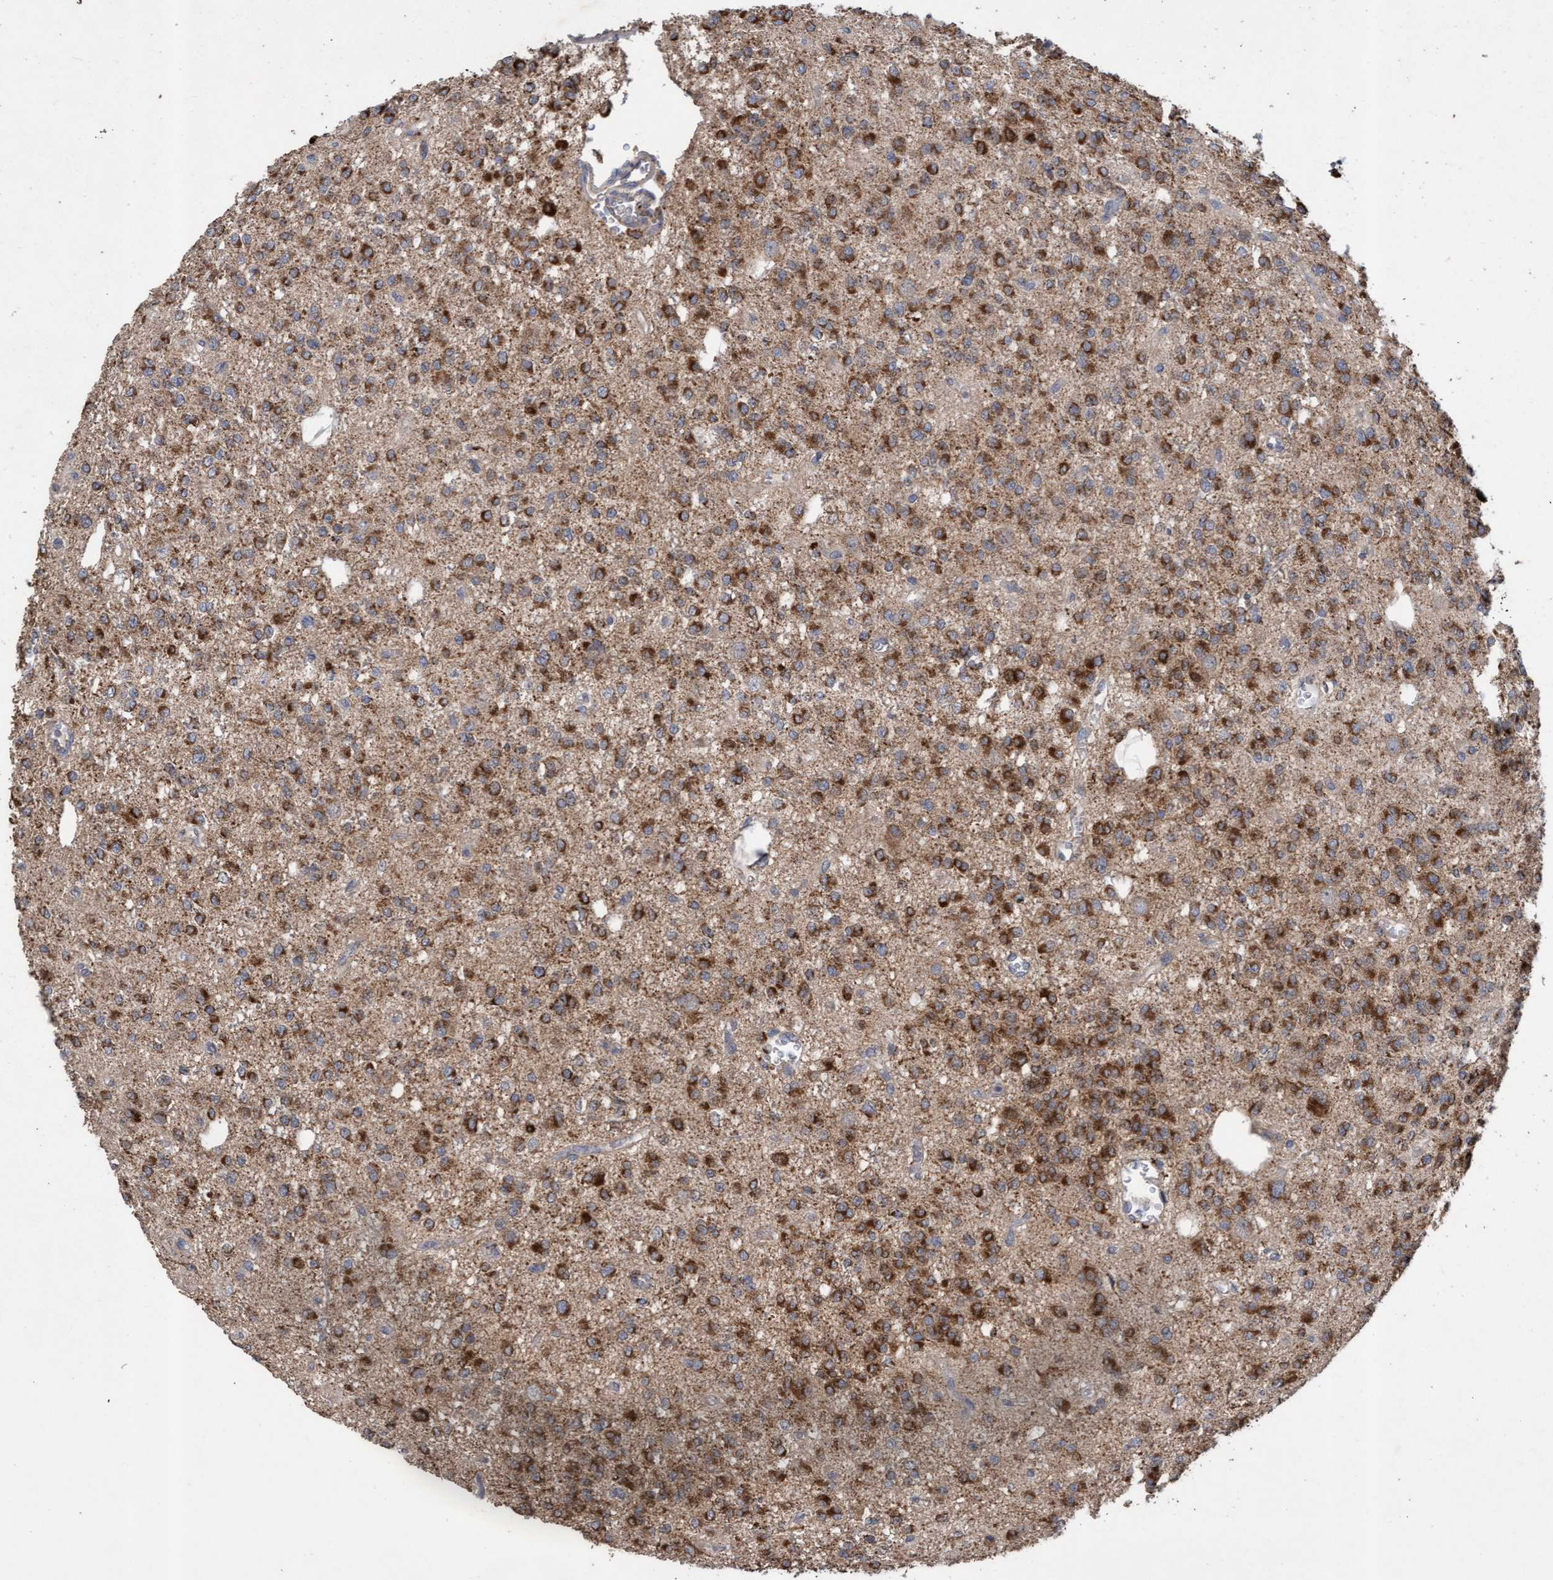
{"staining": {"intensity": "strong", "quantity": "25%-75%", "location": "cytoplasmic/membranous"}, "tissue": "glioma", "cell_type": "Tumor cells", "image_type": "cancer", "snomed": [{"axis": "morphology", "description": "Glioma, malignant, Low grade"}, {"axis": "topography", "description": "Brain"}], "caption": "DAB immunohistochemical staining of human malignant glioma (low-grade) exhibits strong cytoplasmic/membranous protein staining in about 25%-75% of tumor cells.", "gene": "ATPAF2", "patient": {"sex": "male", "age": 38}}